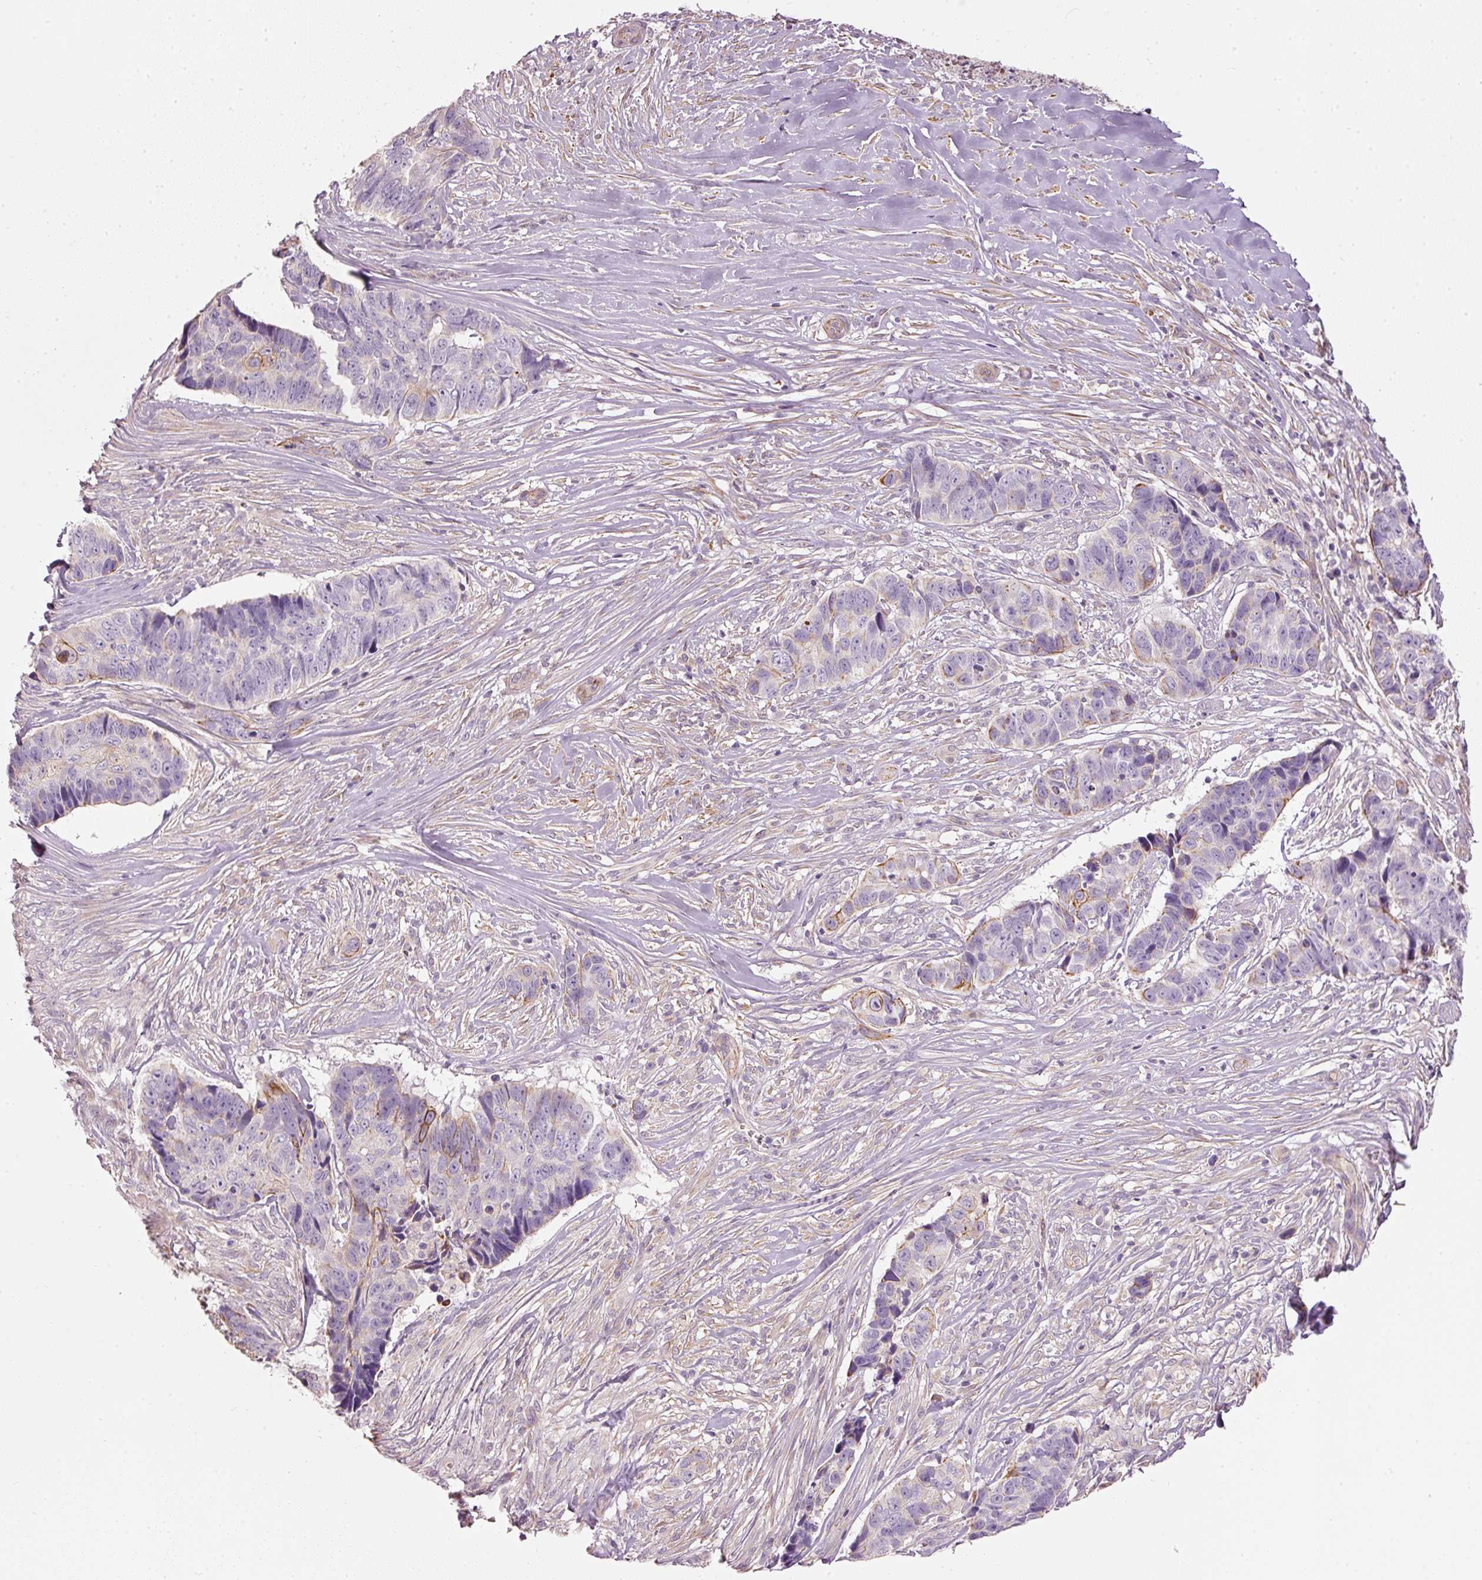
{"staining": {"intensity": "moderate", "quantity": "<25%", "location": "cytoplasmic/membranous"}, "tissue": "skin cancer", "cell_type": "Tumor cells", "image_type": "cancer", "snomed": [{"axis": "morphology", "description": "Basal cell carcinoma"}, {"axis": "topography", "description": "Skin"}], "caption": "Skin basal cell carcinoma was stained to show a protein in brown. There is low levels of moderate cytoplasmic/membranous positivity in about <25% of tumor cells.", "gene": "OSR2", "patient": {"sex": "female", "age": 82}}